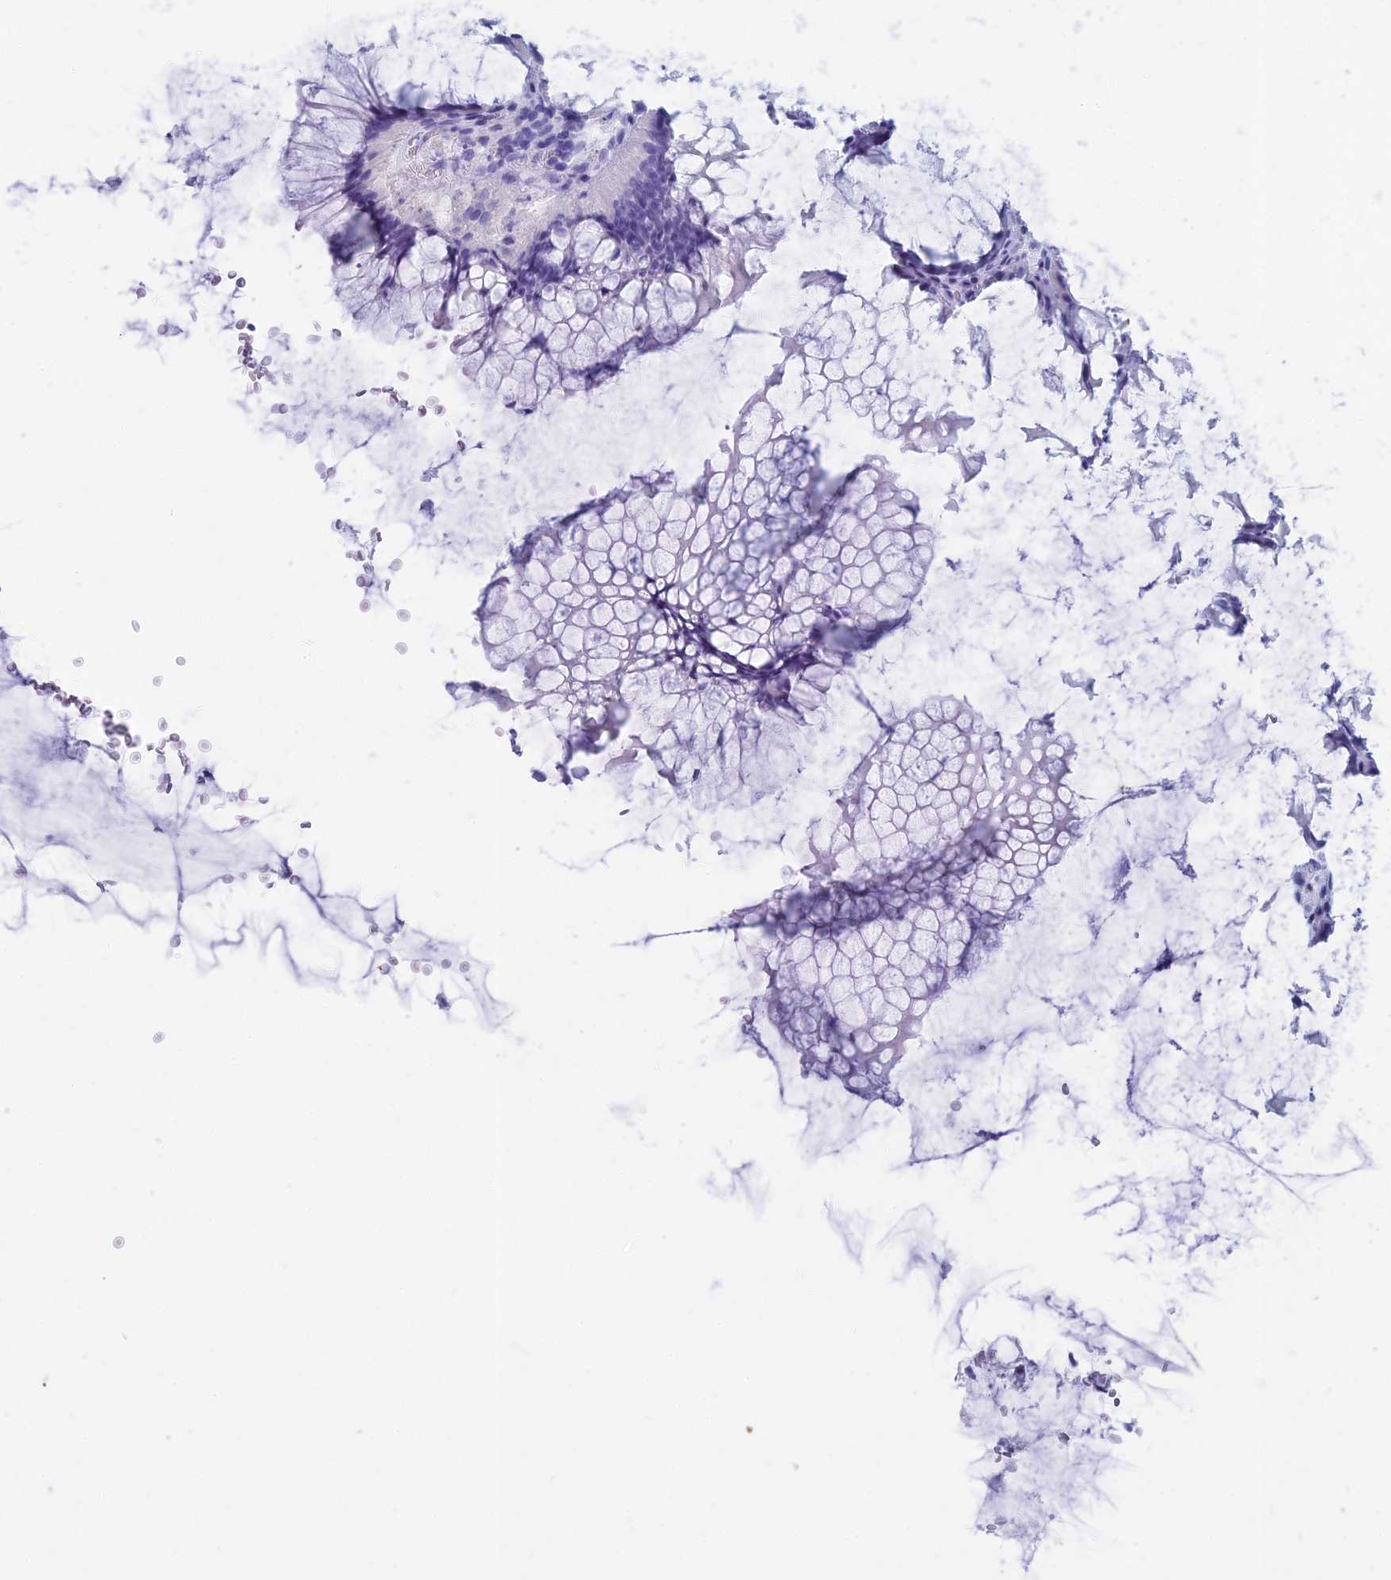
{"staining": {"intensity": "negative", "quantity": "none", "location": "none"}, "tissue": "colon", "cell_type": "Endothelial cells", "image_type": "normal", "snomed": [{"axis": "morphology", "description": "Normal tissue, NOS"}, {"axis": "topography", "description": "Colon"}], "caption": "DAB (3,3'-diaminobenzidine) immunohistochemical staining of benign colon displays no significant staining in endothelial cells.", "gene": "CAPS", "patient": {"sex": "female", "age": 82}}